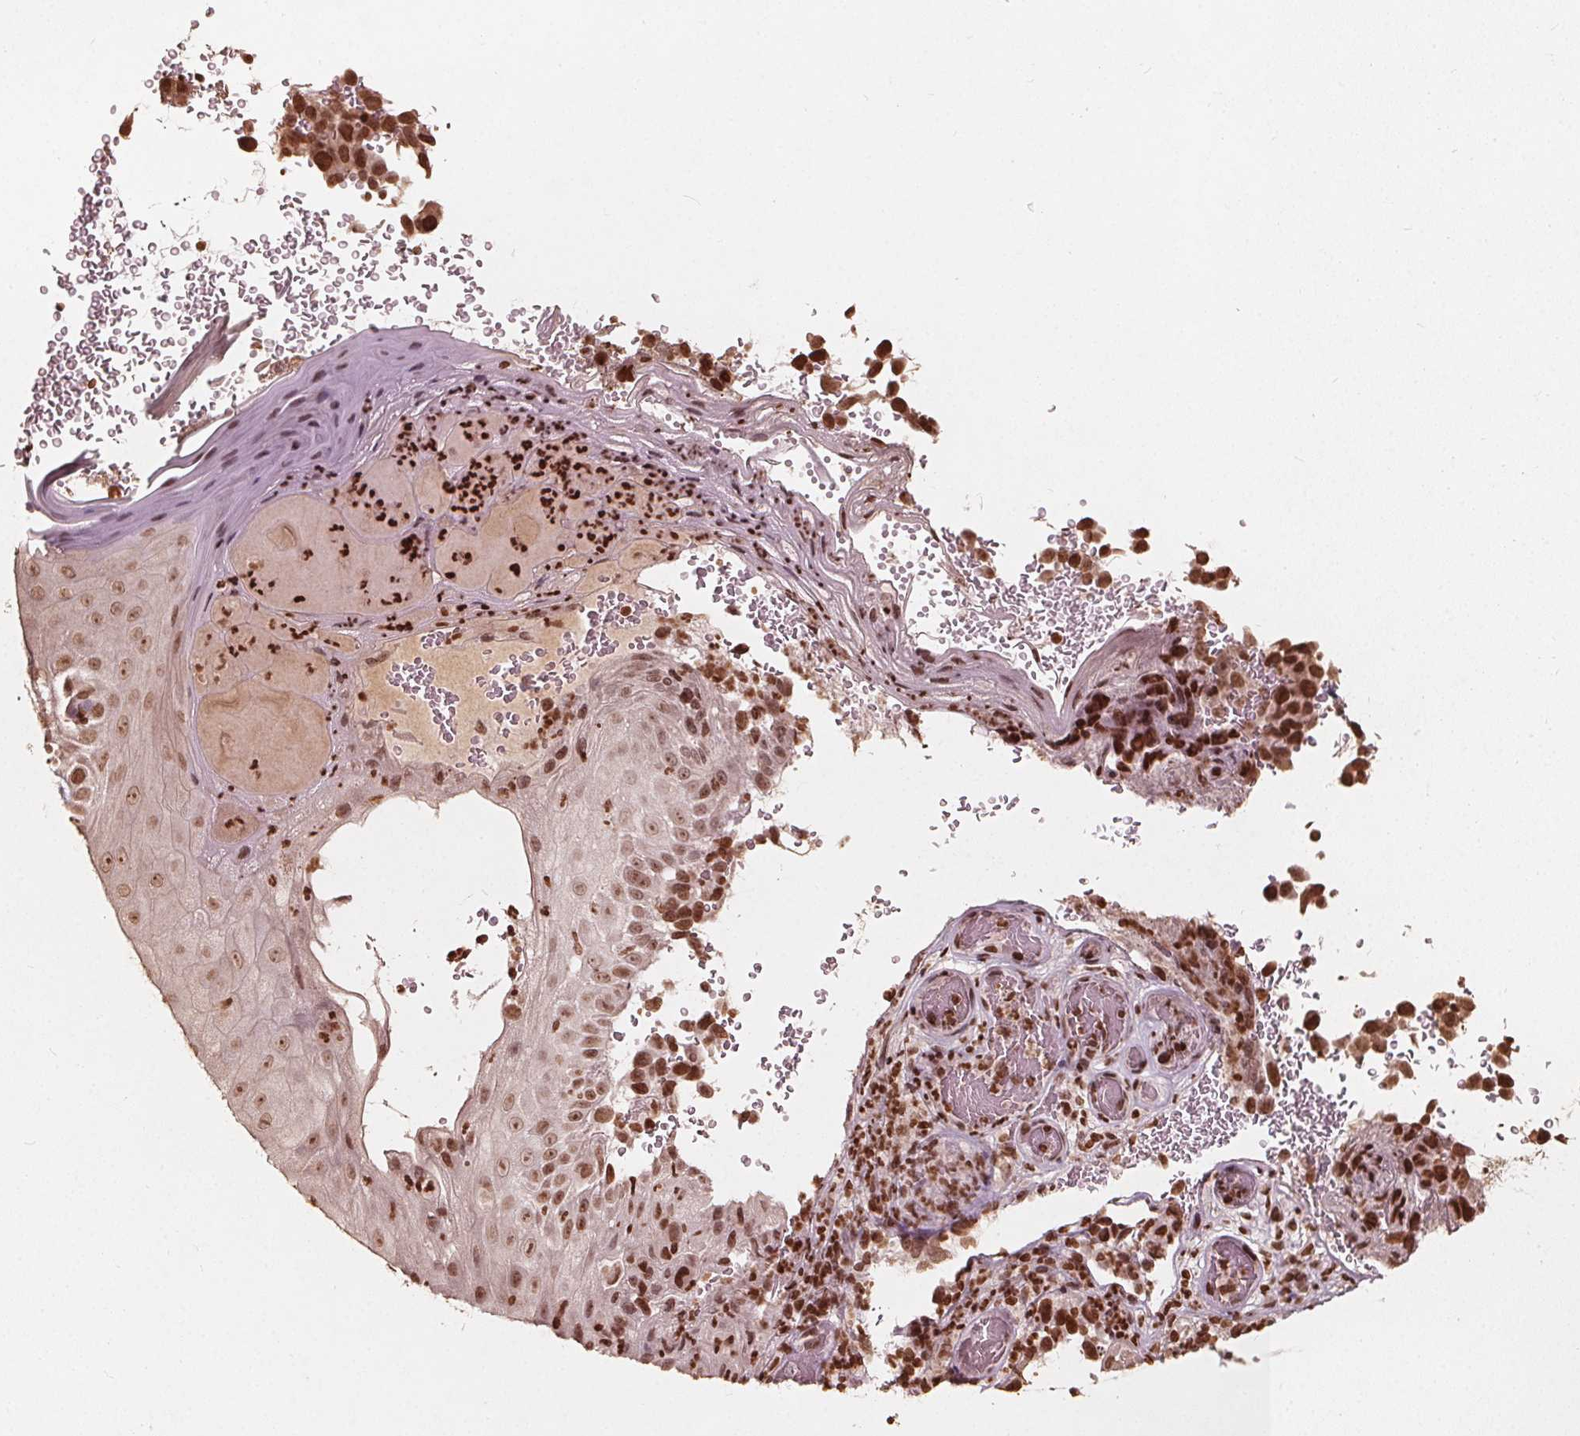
{"staining": {"intensity": "moderate", "quantity": ">75%", "location": "nuclear"}, "tissue": "melanoma", "cell_type": "Tumor cells", "image_type": "cancer", "snomed": [{"axis": "morphology", "description": "Malignant melanoma, NOS"}, {"axis": "topography", "description": "Skin"}], "caption": "A micrograph of human melanoma stained for a protein demonstrates moderate nuclear brown staining in tumor cells.", "gene": "H3C14", "patient": {"sex": "male", "age": 85}}